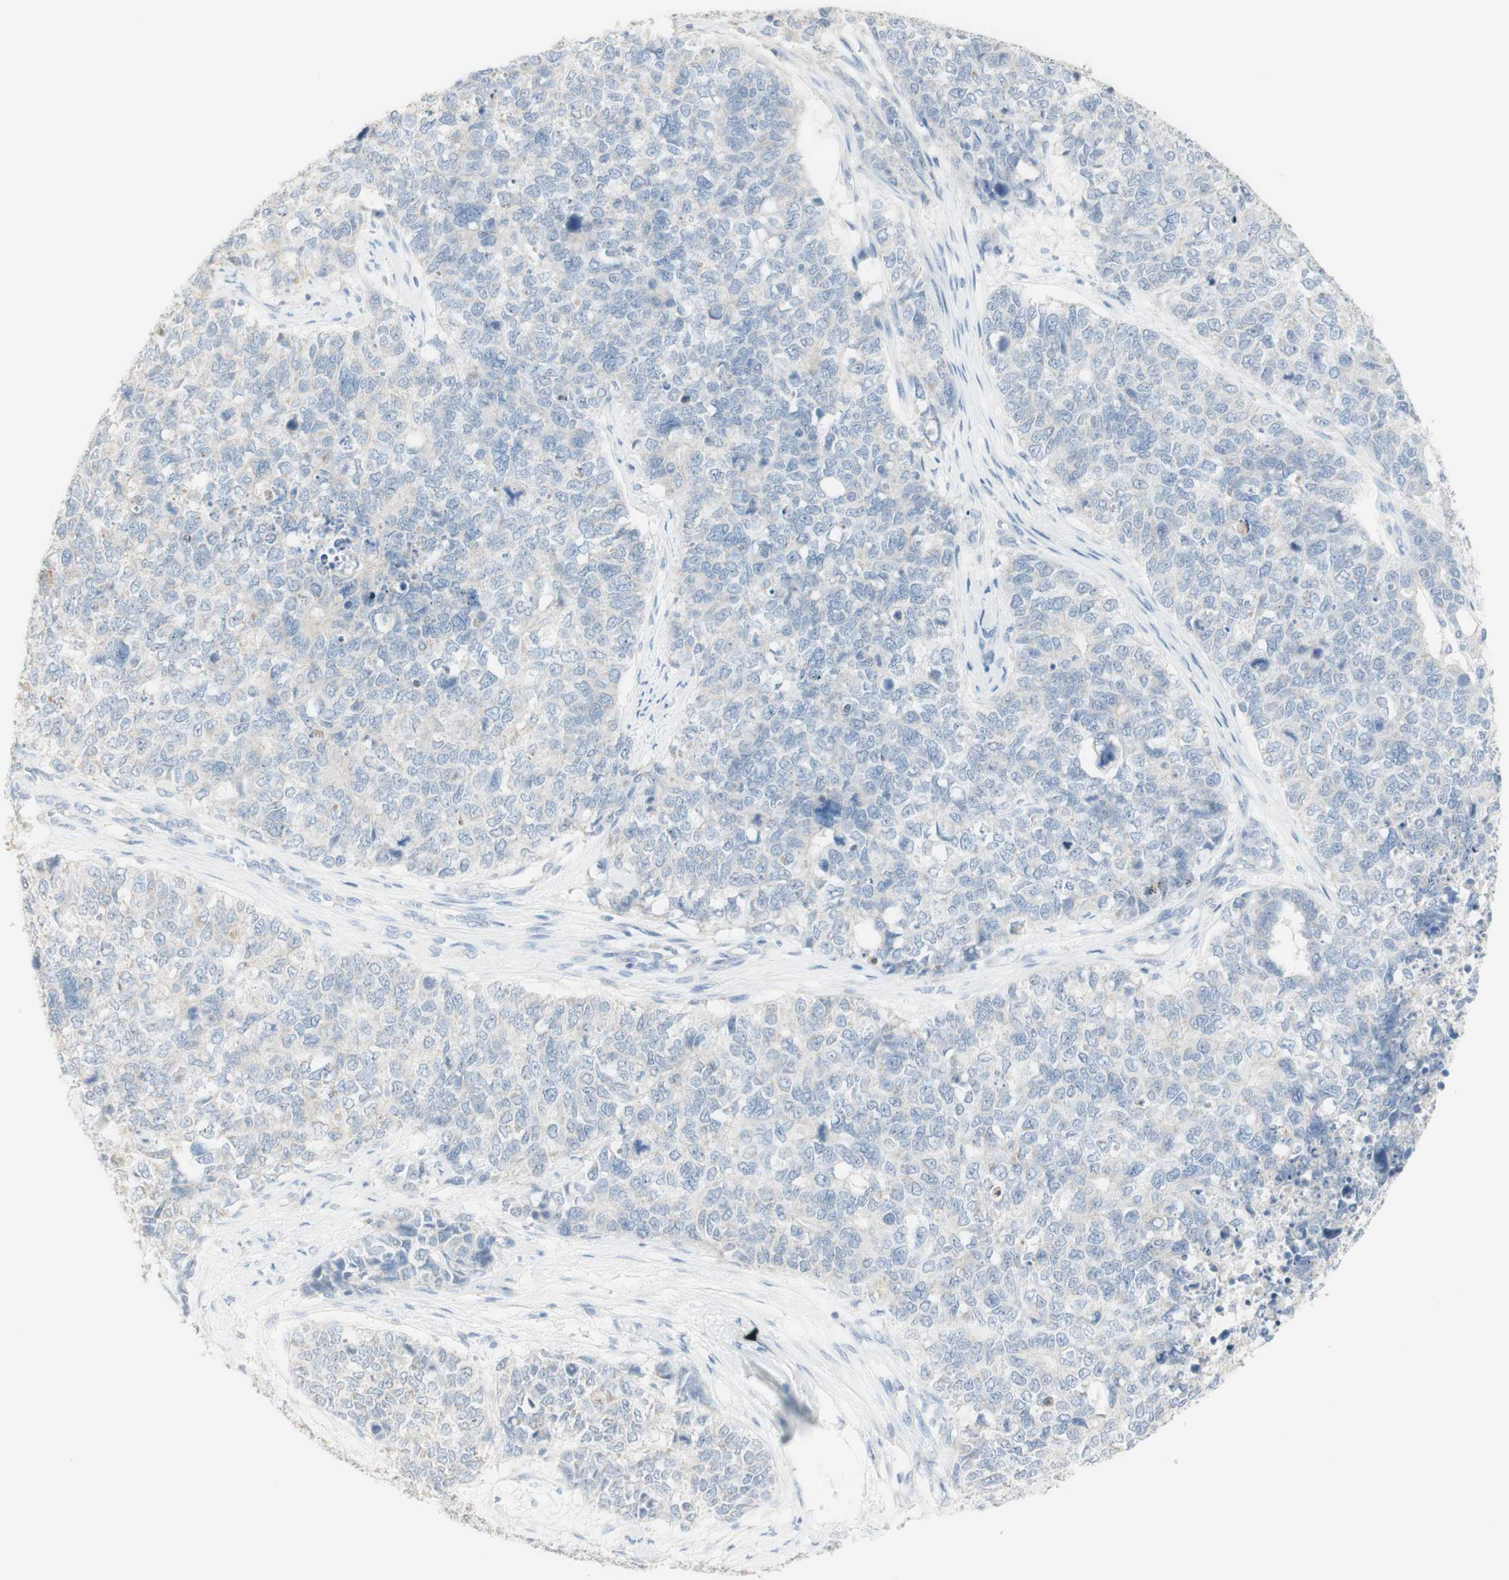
{"staining": {"intensity": "negative", "quantity": "none", "location": "none"}, "tissue": "cervical cancer", "cell_type": "Tumor cells", "image_type": "cancer", "snomed": [{"axis": "morphology", "description": "Squamous cell carcinoma, NOS"}, {"axis": "topography", "description": "Cervix"}], "caption": "The histopathology image reveals no staining of tumor cells in cervical squamous cell carcinoma.", "gene": "ART3", "patient": {"sex": "female", "age": 63}}